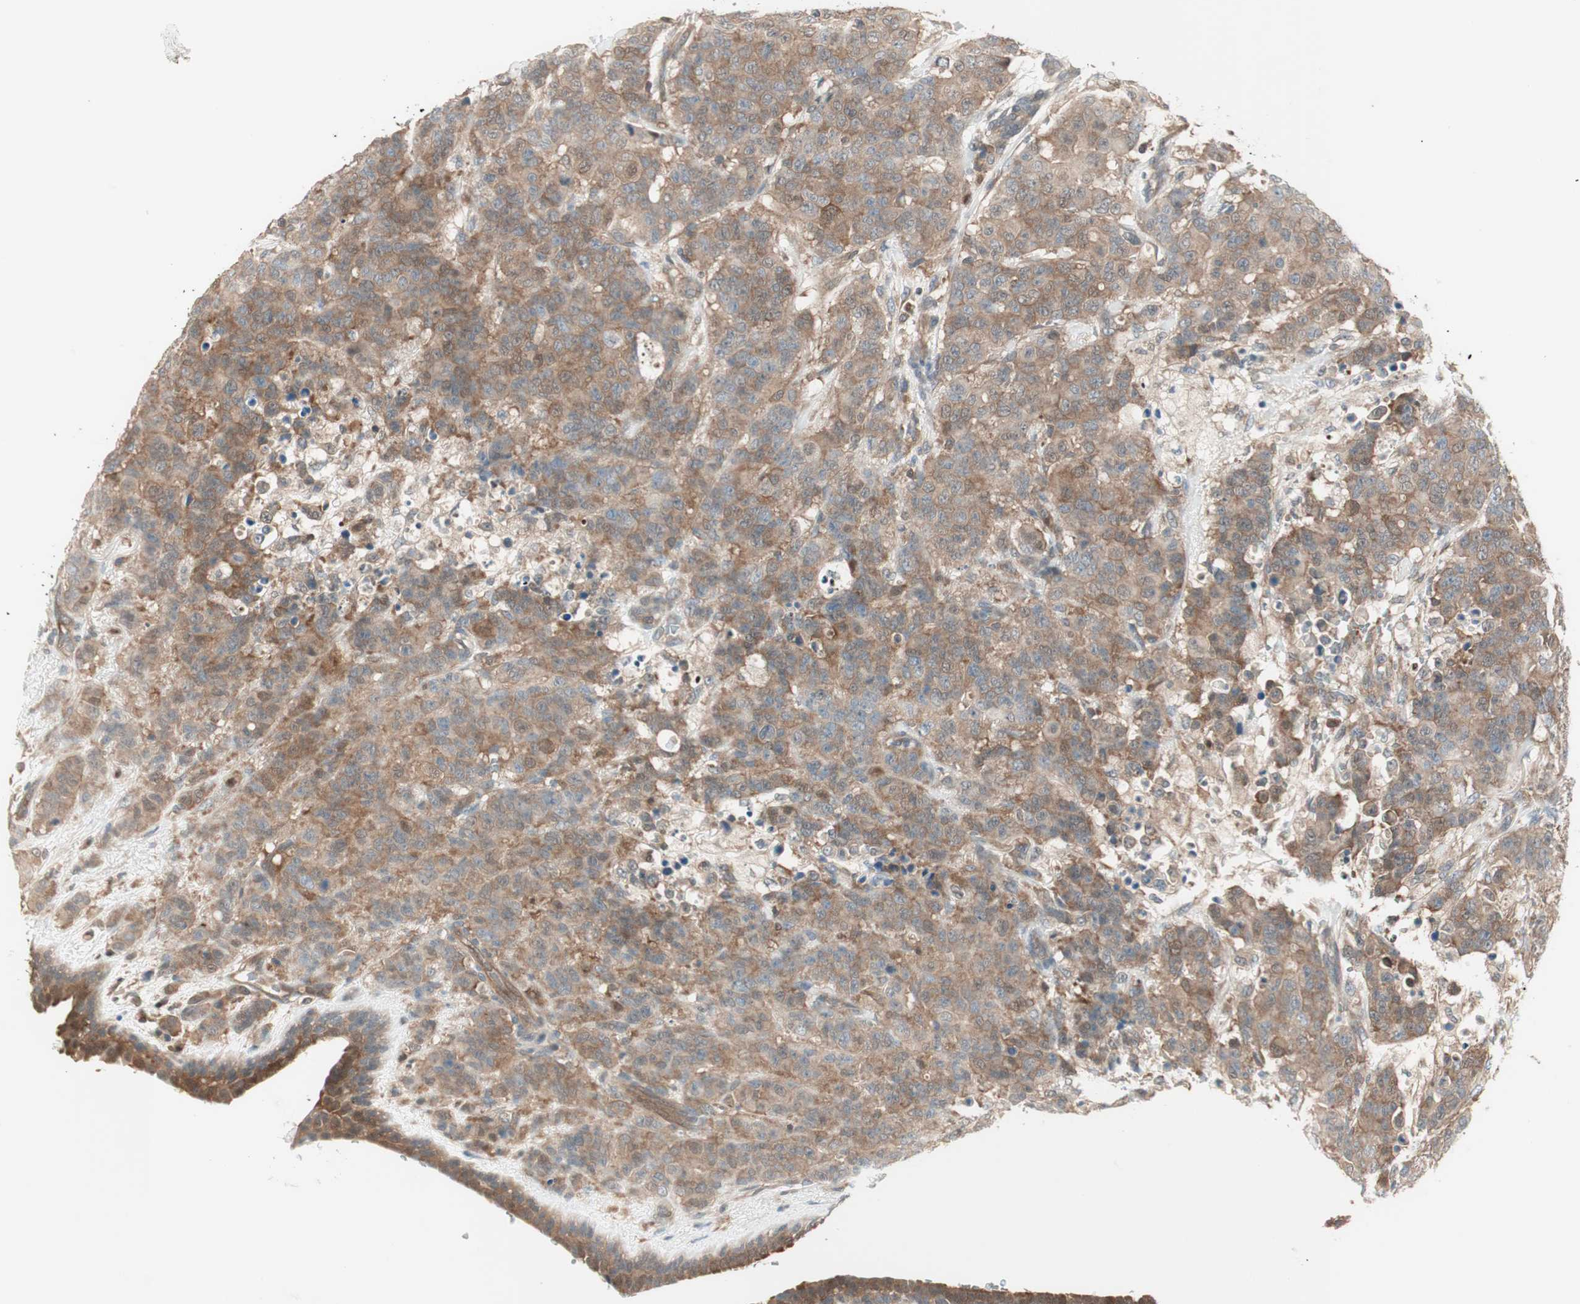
{"staining": {"intensity": "moderate", "quantity": ">75%", "location": "cytoplasmic/membranous"}, "tissue": "breast cancer", "cell_type": "Tumor cells", "image_type": "cancer", "snomed": [{"axis": "morphology", "description": "Duct carcinoma"}, {"axis": "topography", "description": "Breast"}], "caption": "A brown stain shows moderate cytoplasmic/membranous staining of a protein in breast infiltrating ductal carcinoma tumor cells.", "gene": "GALT", "patient": {"sex": "female", "age": 40}}